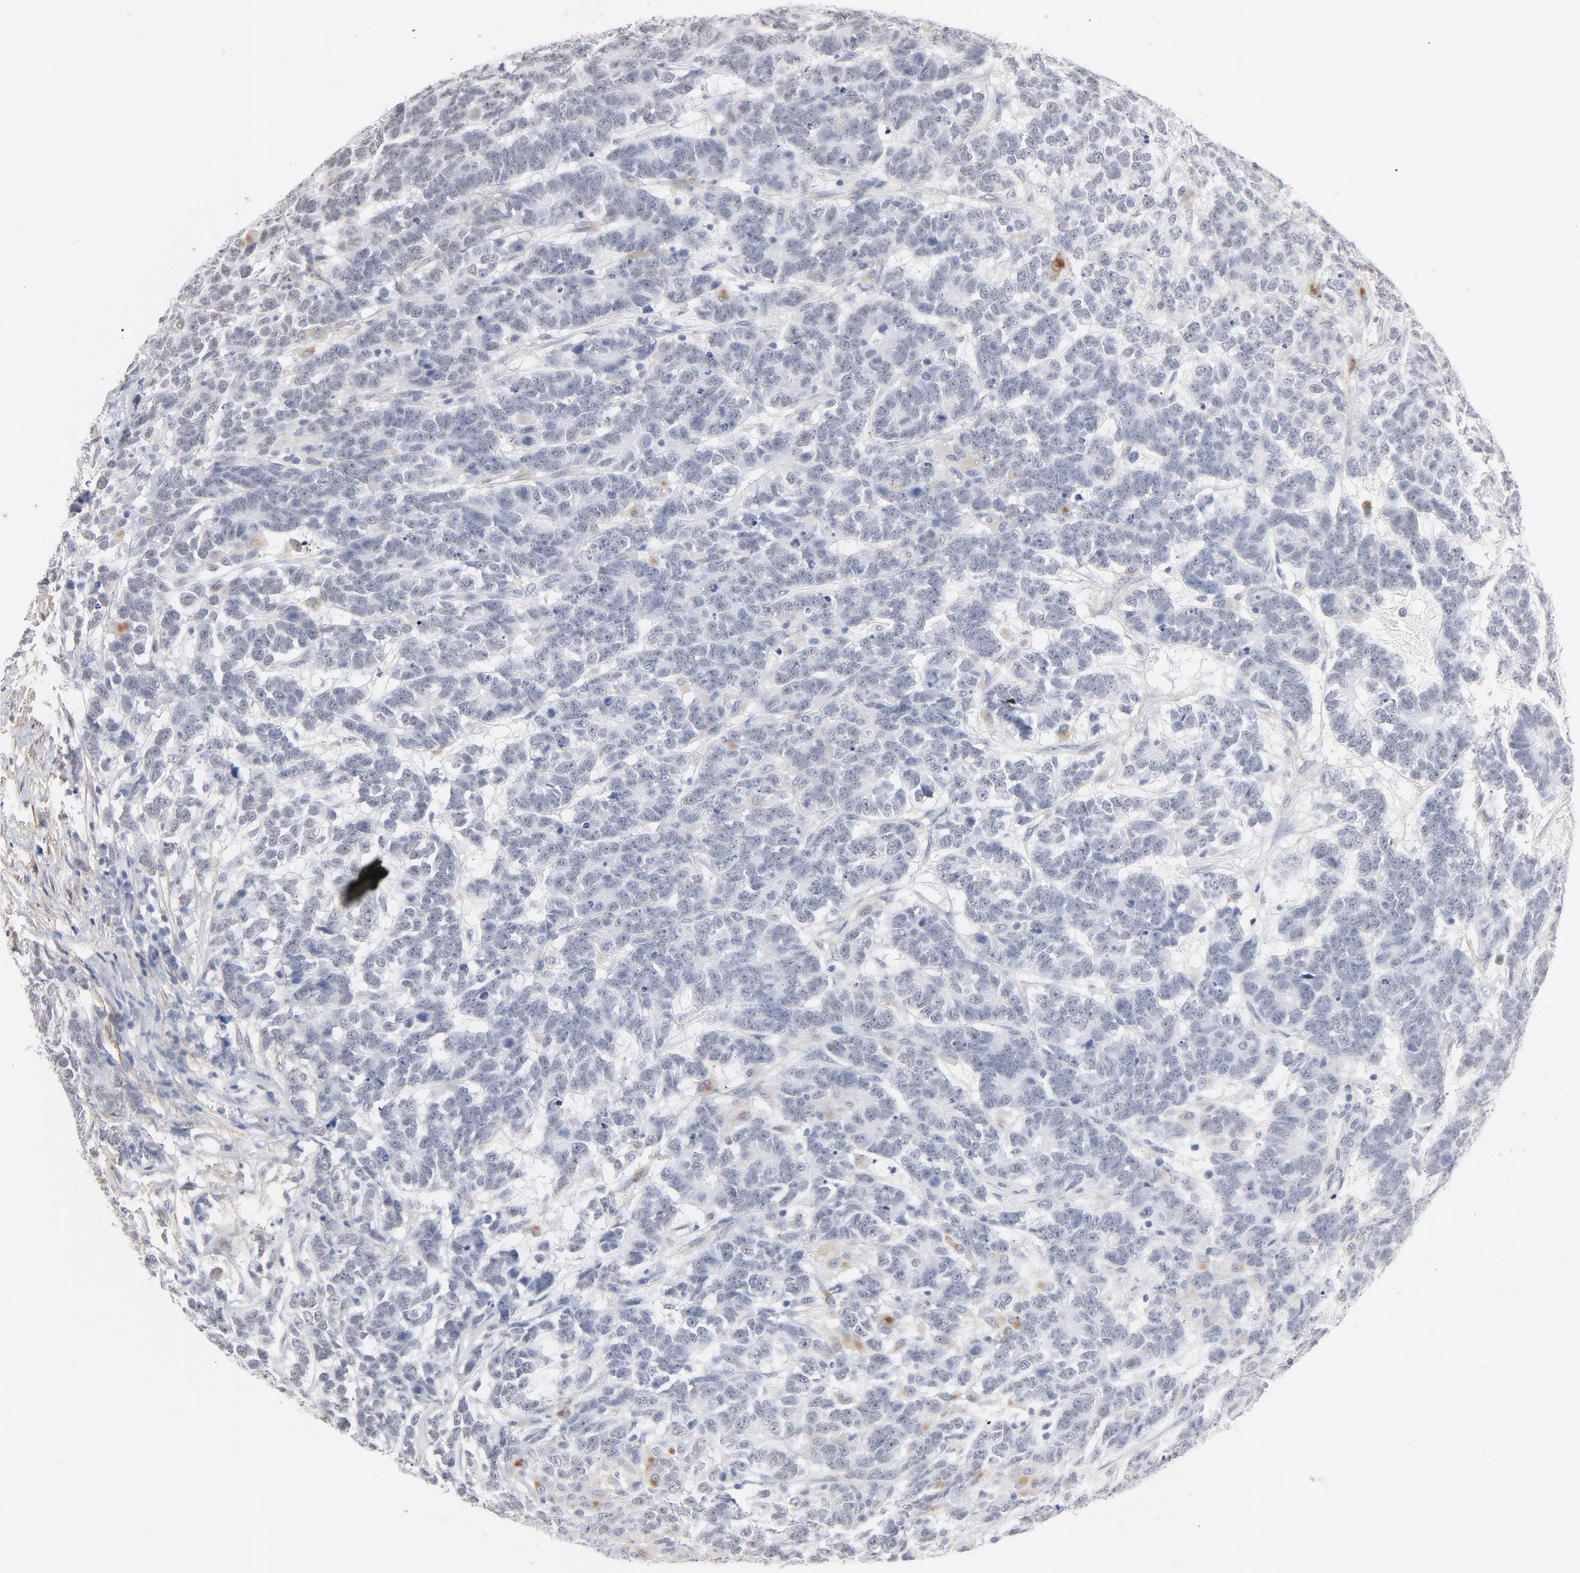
{"staining": {"intensity": "negative", "quantity": "none", "location": "none"}, "tissue": "testis cancer", "cell_type": "Tumor cells", "image_type": "cancer", "snomed": [{"axis": "morphology", "description": "Carcinoma, Embryonal, NOS"}, {"axis": "topography", "description": "Testis"}], "caption": "IHC micrograph of neoplastic tissue: human testis cancer stained with DAB displays no significant protein staining in tumor cells.", "gene": "LTBP2", "patient": {"sex": "male", "age": 26}}